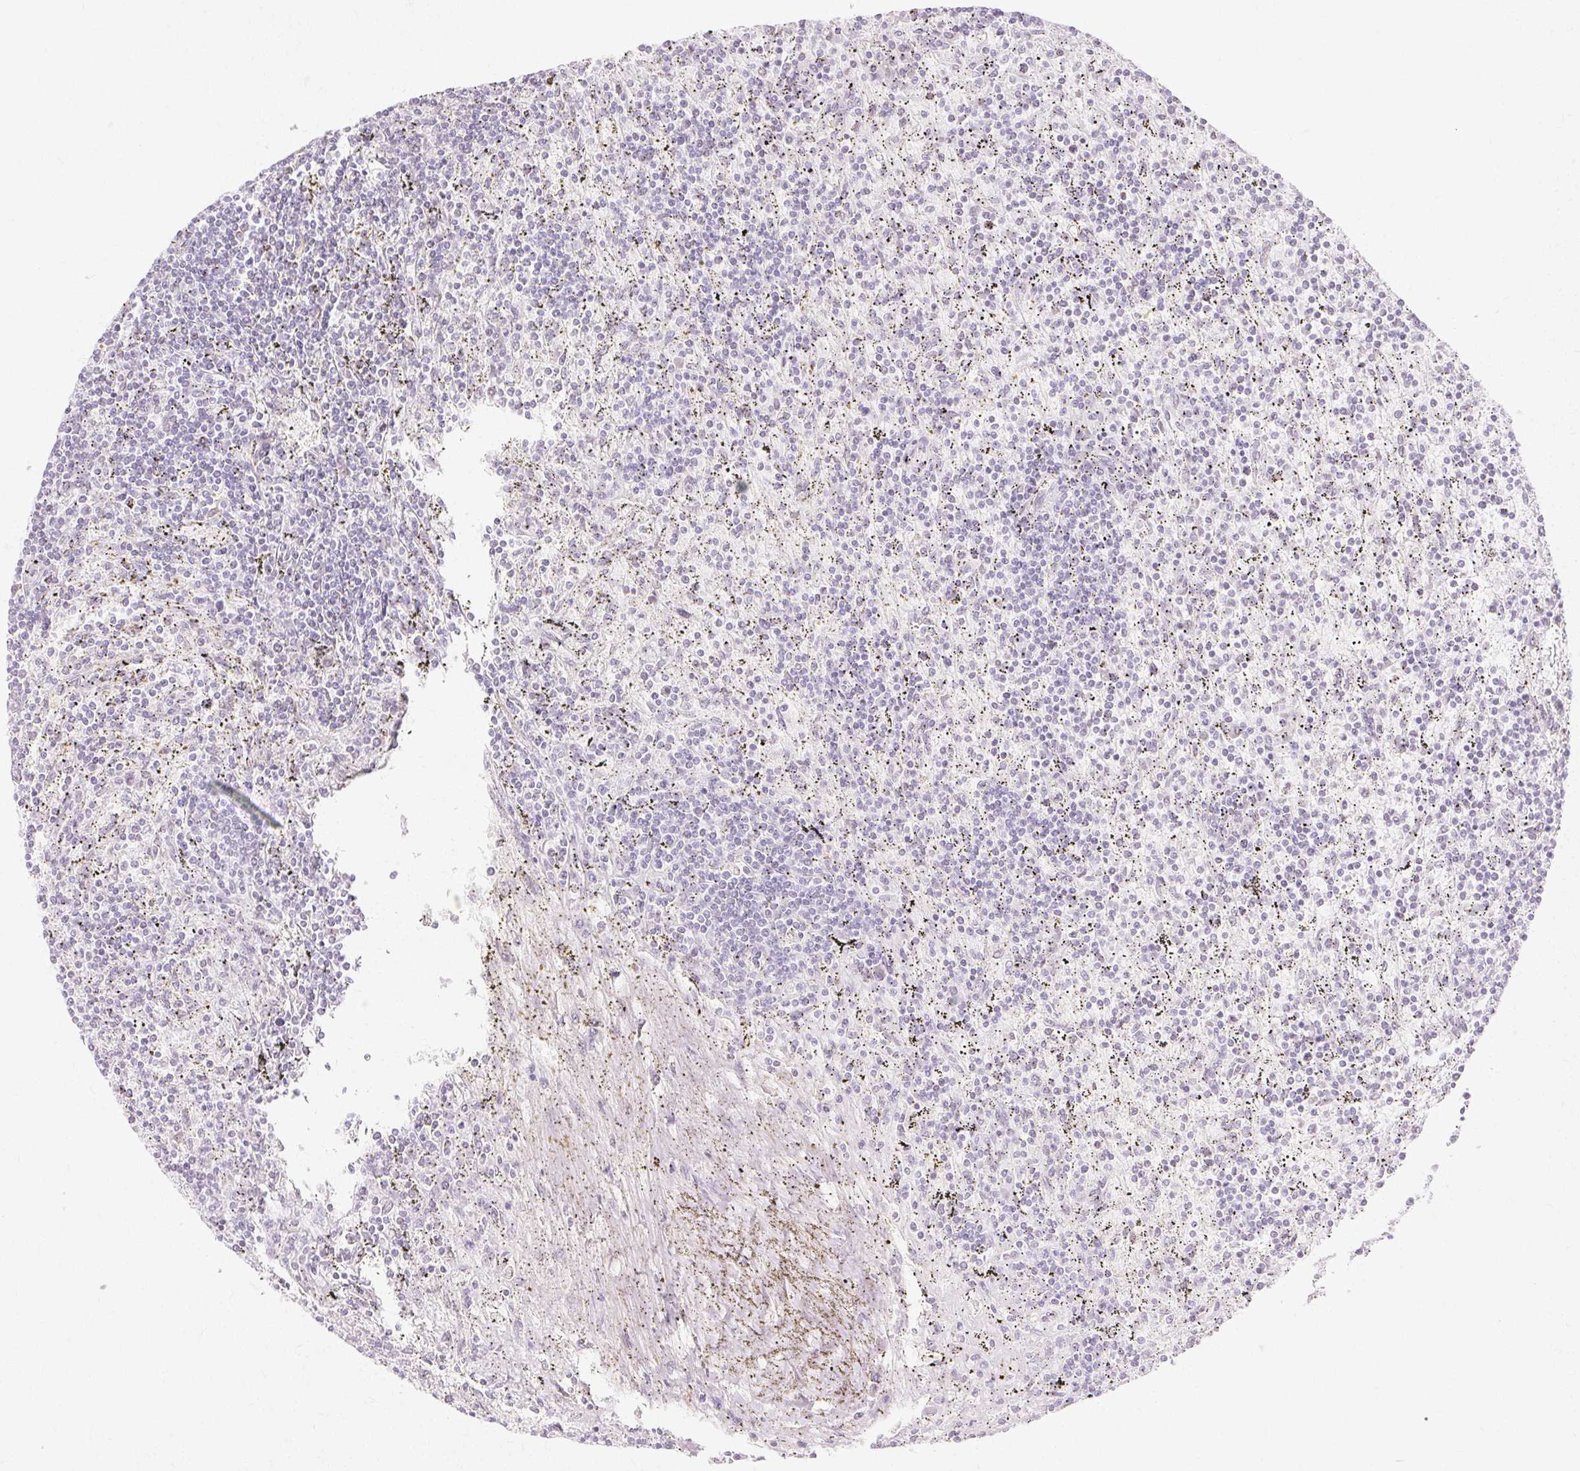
{"staining": {"intensity": "negative", "quantity": "none", "location": "none"}, "tissue": "lymphoma", "cell_type": "Tumor cells", "image_type": "cancer", "snomed": [{"axis": "morphology", "description": "Malignant lymphoma, non-Hodgkin's type, Low grade"}, {"axis": "topography", "description": "Spleen"}], "caption": "Immunohistochemistry histopathology image of neoplastic tissue: low-grade malignant lymphoma, non-Hodgkin's type stained with DAB exhibits no significant protein expression in tumor cells.", "gene": "C3orf49", "patient": {"sex": "male", "age": 76}}